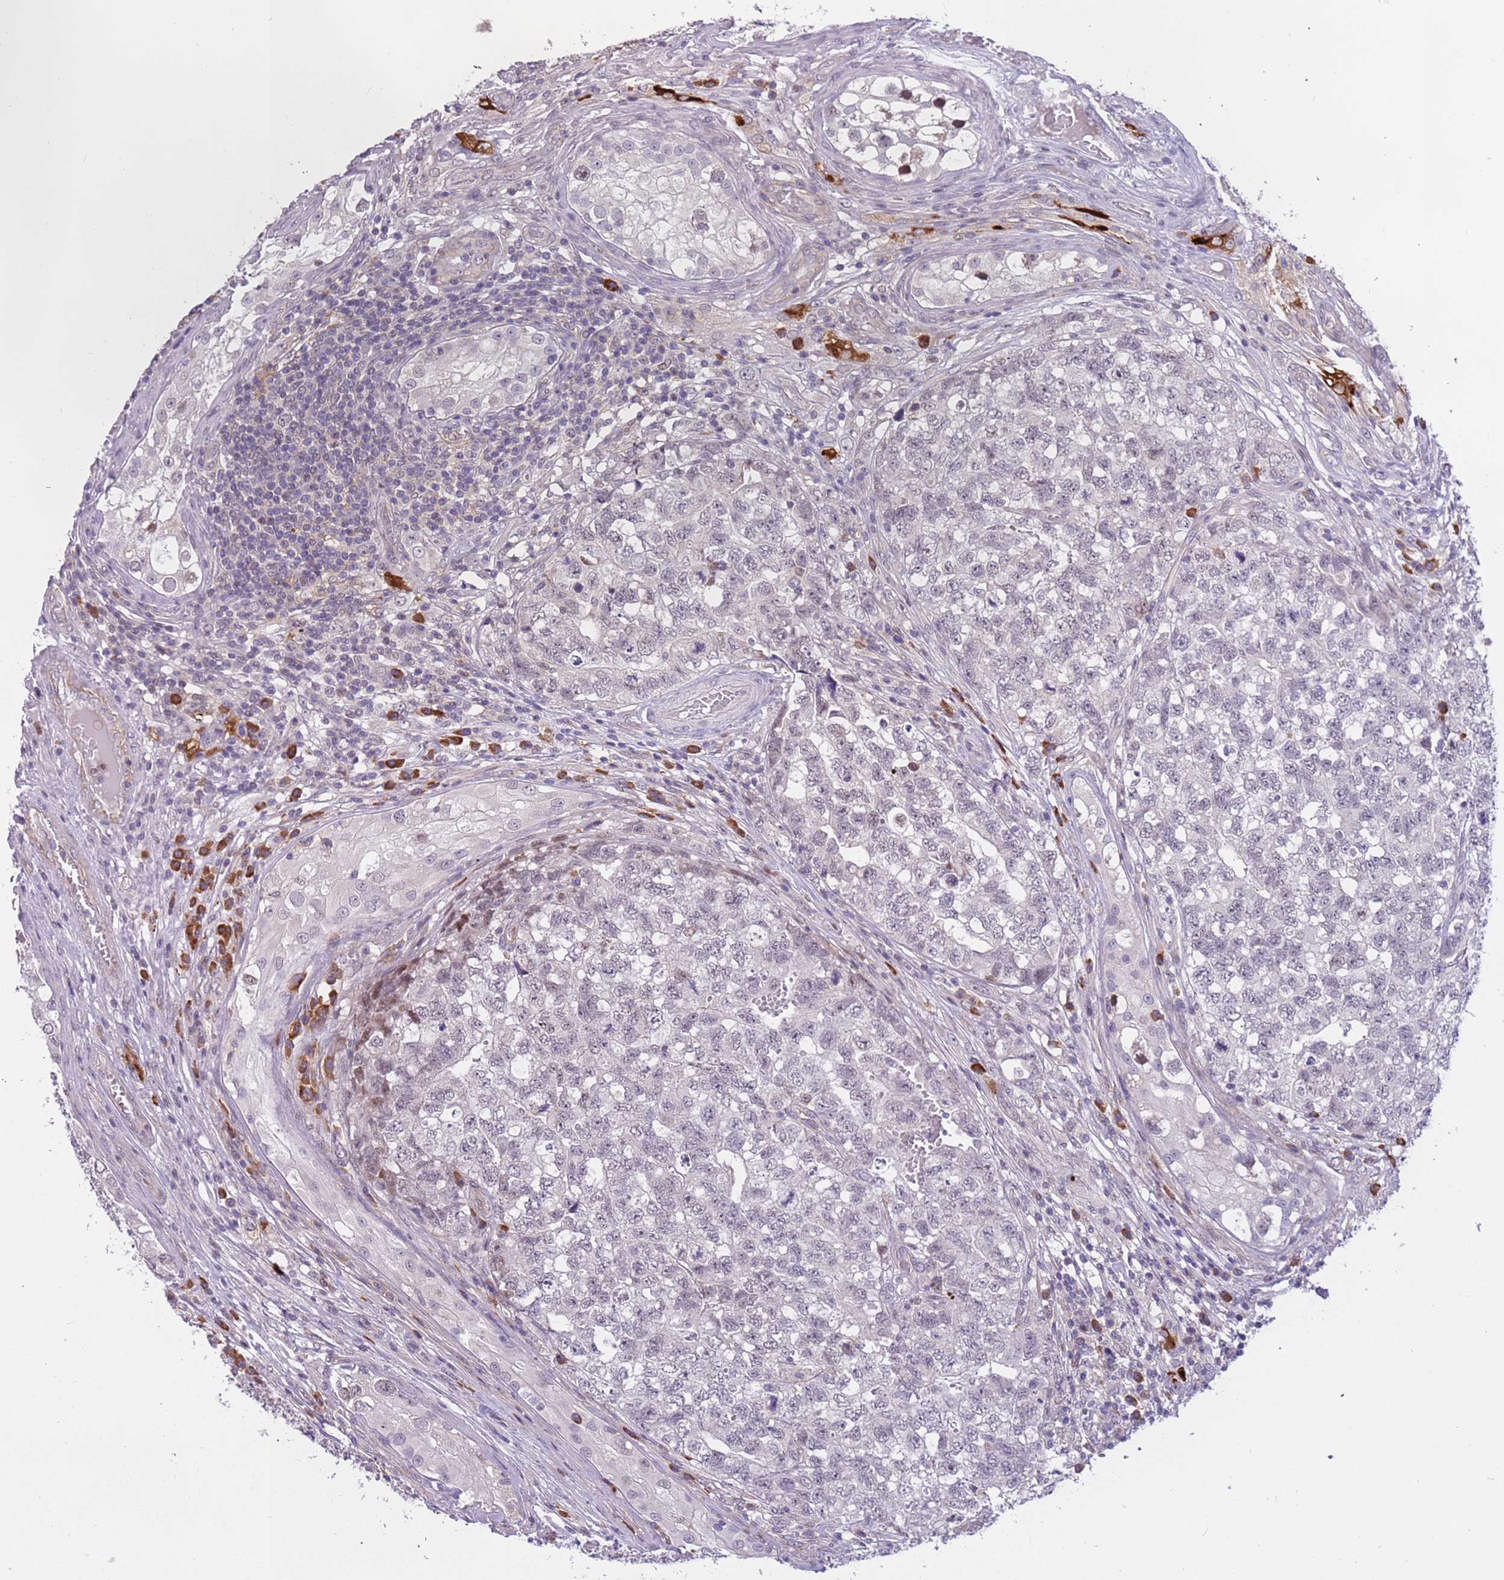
{"staining": {"intensity": "negative", "quantity": "none", "location": "none"}, "tissue": "testis cancer", "cell_type": "Tumor cells", "image_type": "cancer", "snomed": [{"axis": "morphology", "description": "Carcinoma, Embryonal, NOS"}, {"axis": "topography", "description": "Testis"}], "caption": "Tumor cells show no significant expression in testis cancer.", "gene": "MAGEF1", "patient": {"sex": "male", "age": 31}}